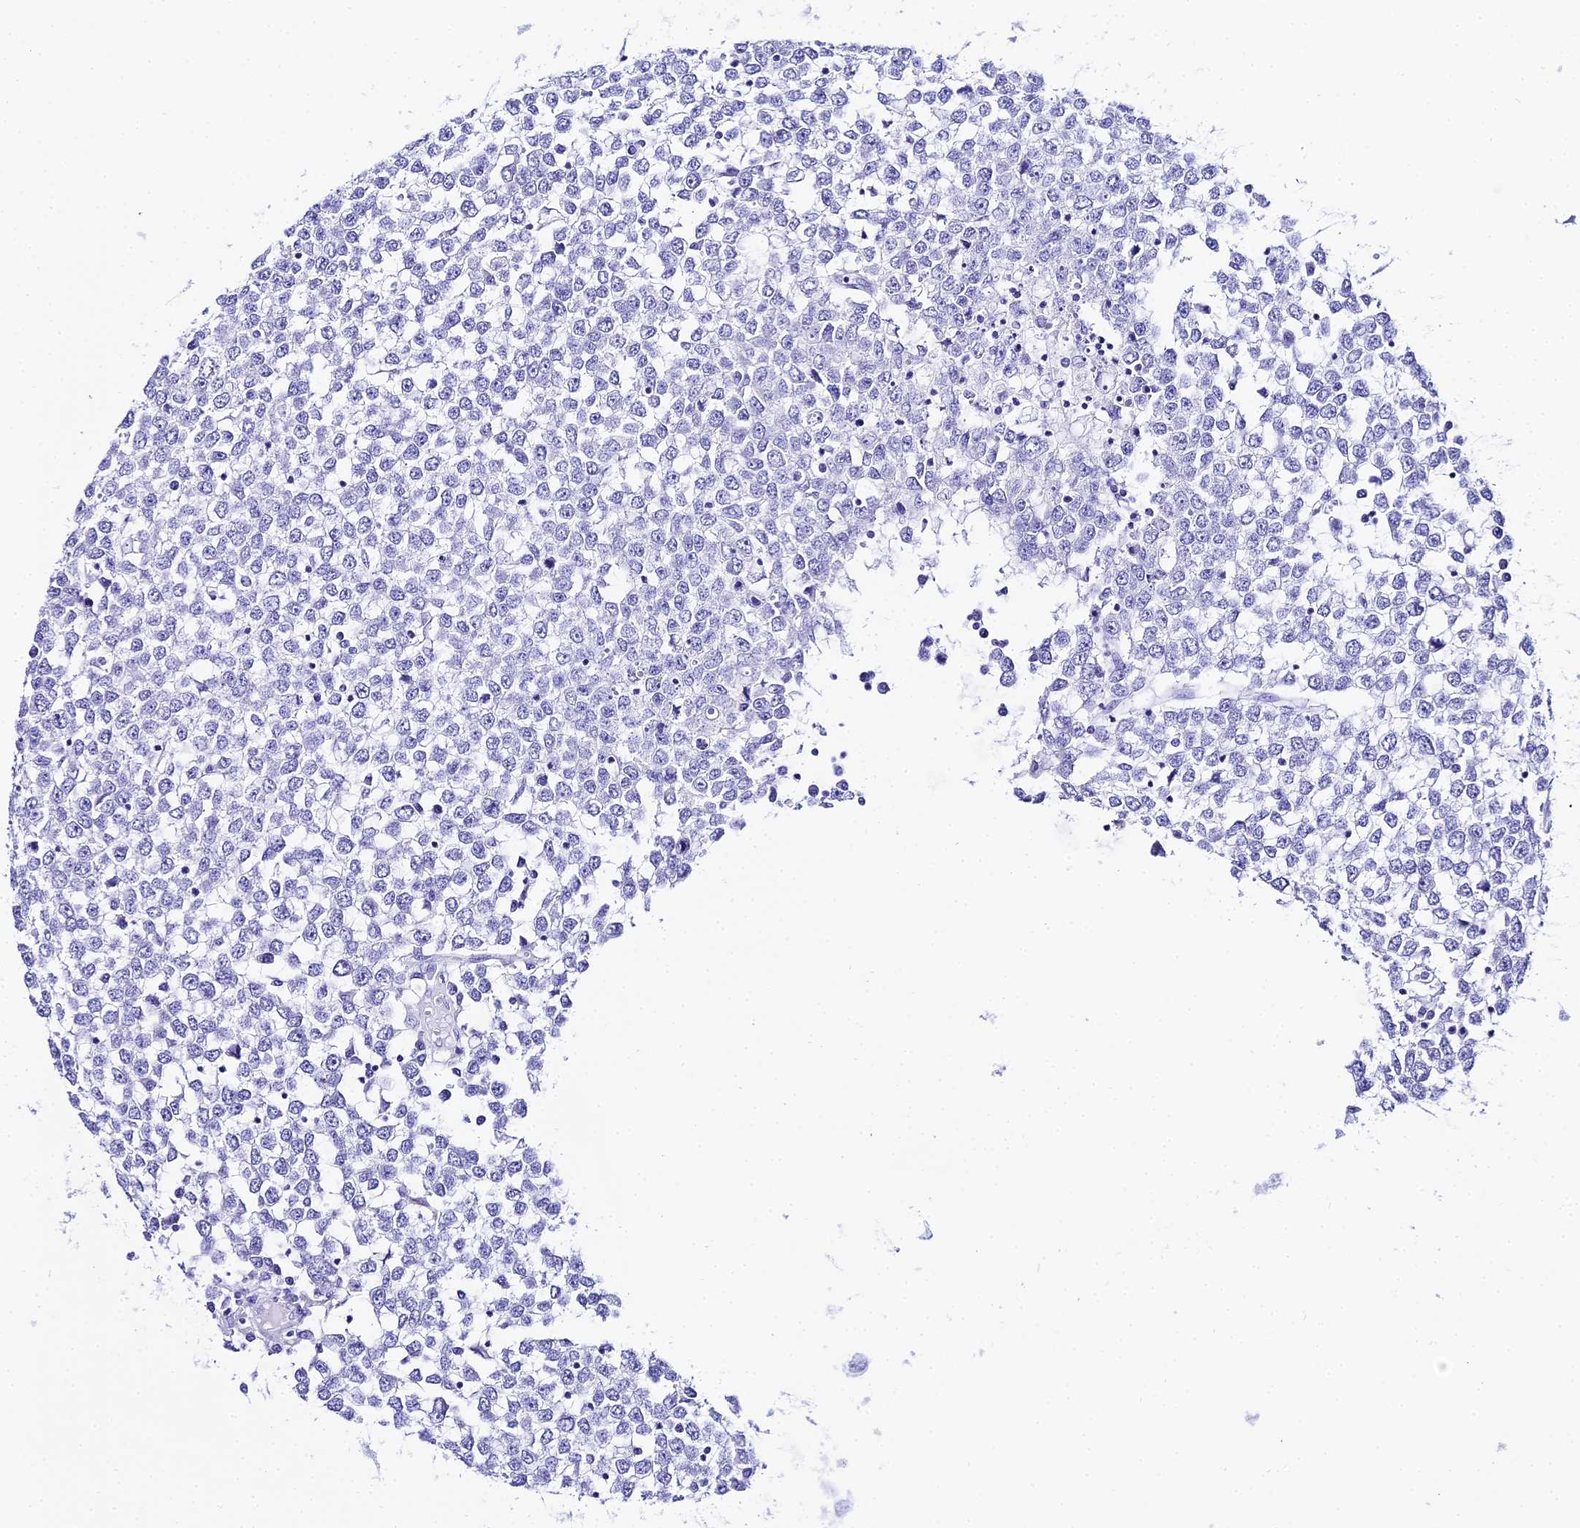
{"staining": {"intensity": "negative", "quantity": "none", "location": "none"}, "tissue": "testis cancer", "cell_type": "Tumor cells", "image_type": "cancer", "snomed": [{"axis": "morphology", "description": "Seminoma, NOS"}, {"axis": "topography", "description": "Testis"}], "caption": "This is a histopathology image of immunohistochemistry (IHC) staining of seminoma (testis), which shows no expression in tumor cells.", "gene": "TRMT44", "patient": {"sex": "male", "age": 65}}